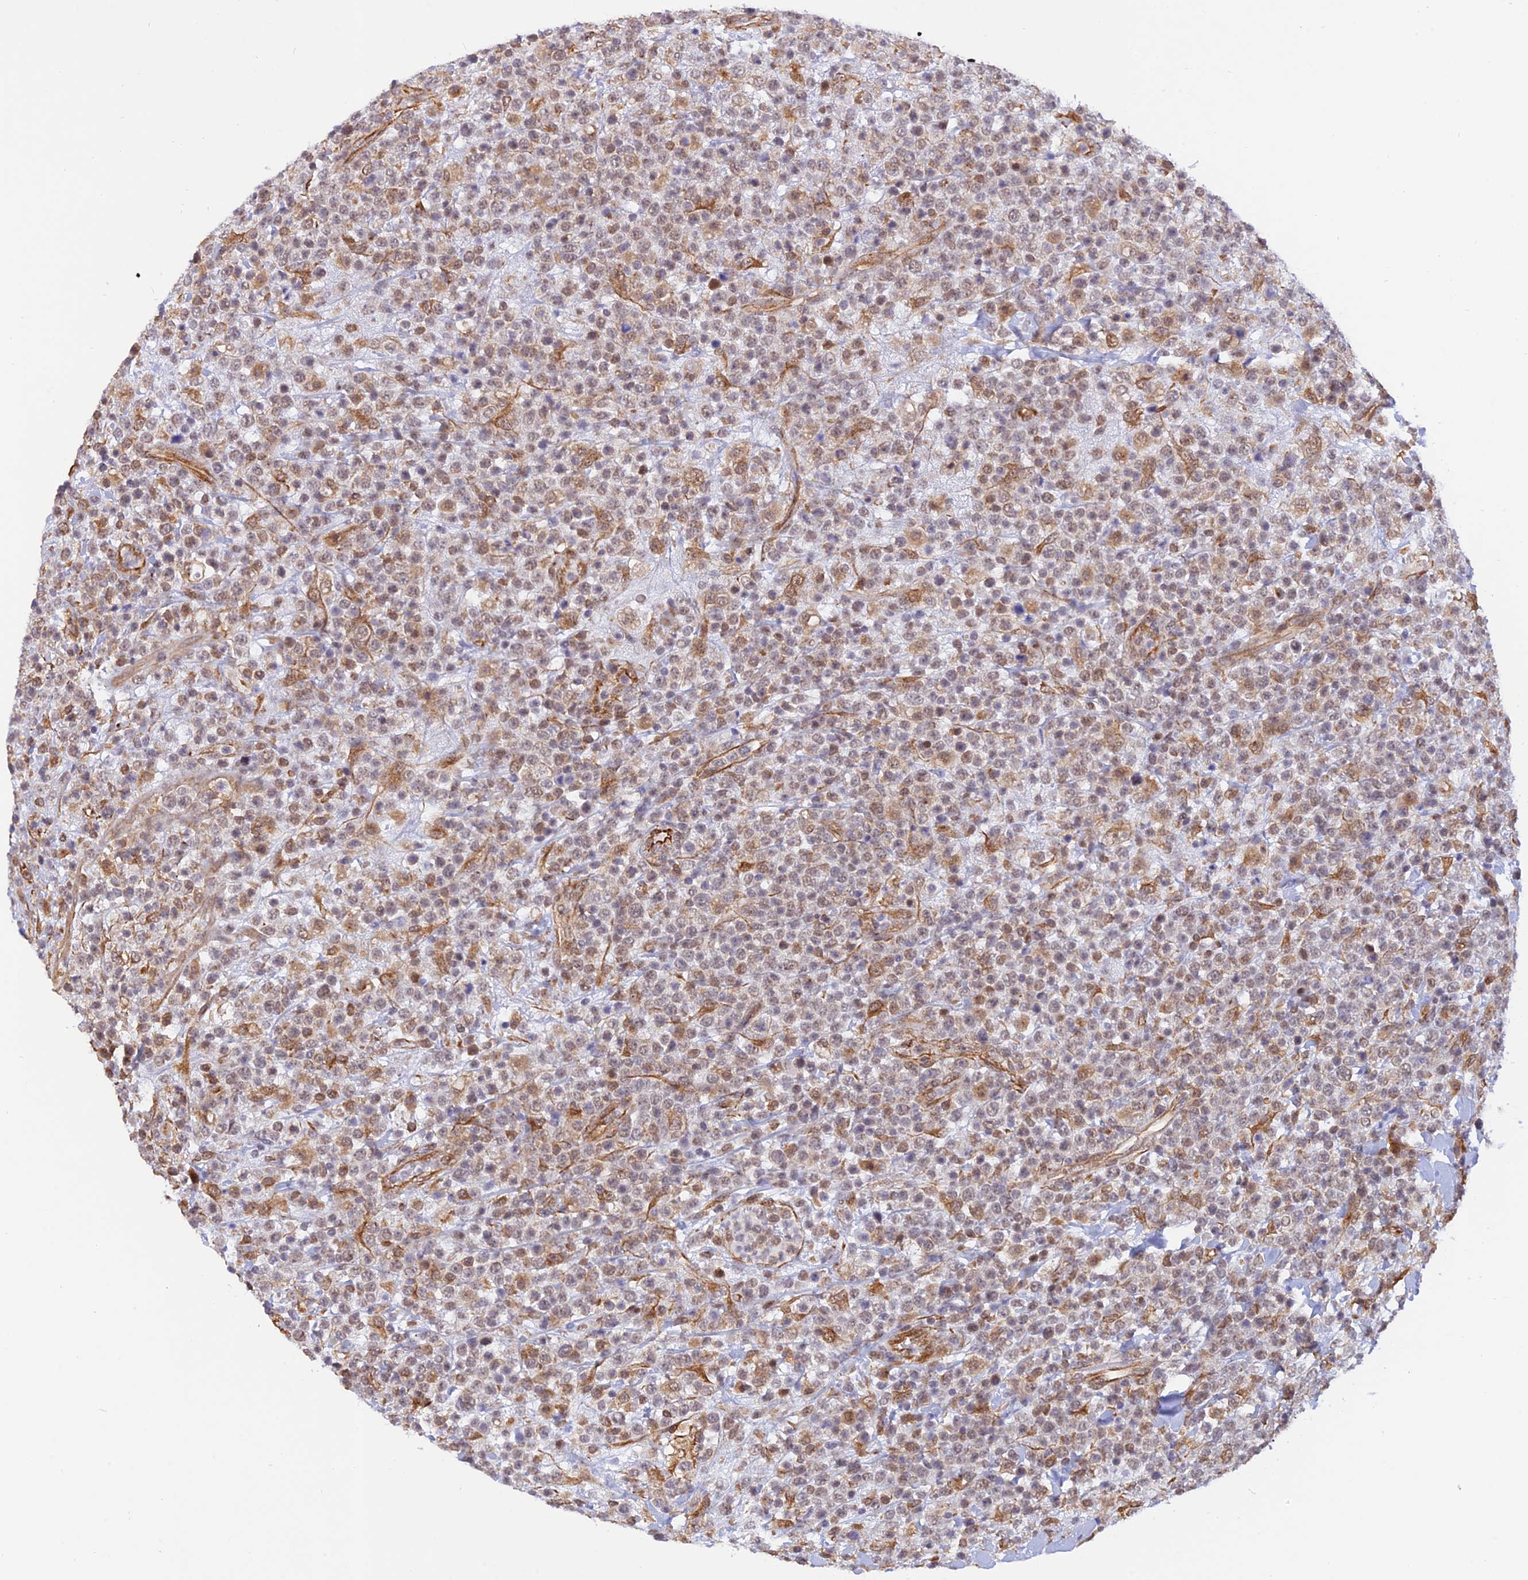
{"staining": {"intensity": "weak", "quantity": ">75%", "location": "nuclear"}, "tissue": "lymphoma", "cell_type": "Tumor cells", "image_type": "cancer", "snomed": [{"axis": "morphology", "description": "Malignant lymphoma, non-Hodgkin's type, High grade"}, {"axis": "topography", "description": "Colon"}], "caption": "Protein expression analysis of lymphoma exhibits weak nuclear positivity in about >75% of tumor cells.", "gene": "PAGR1", "patient": {"sex": "female", "age": 53}}